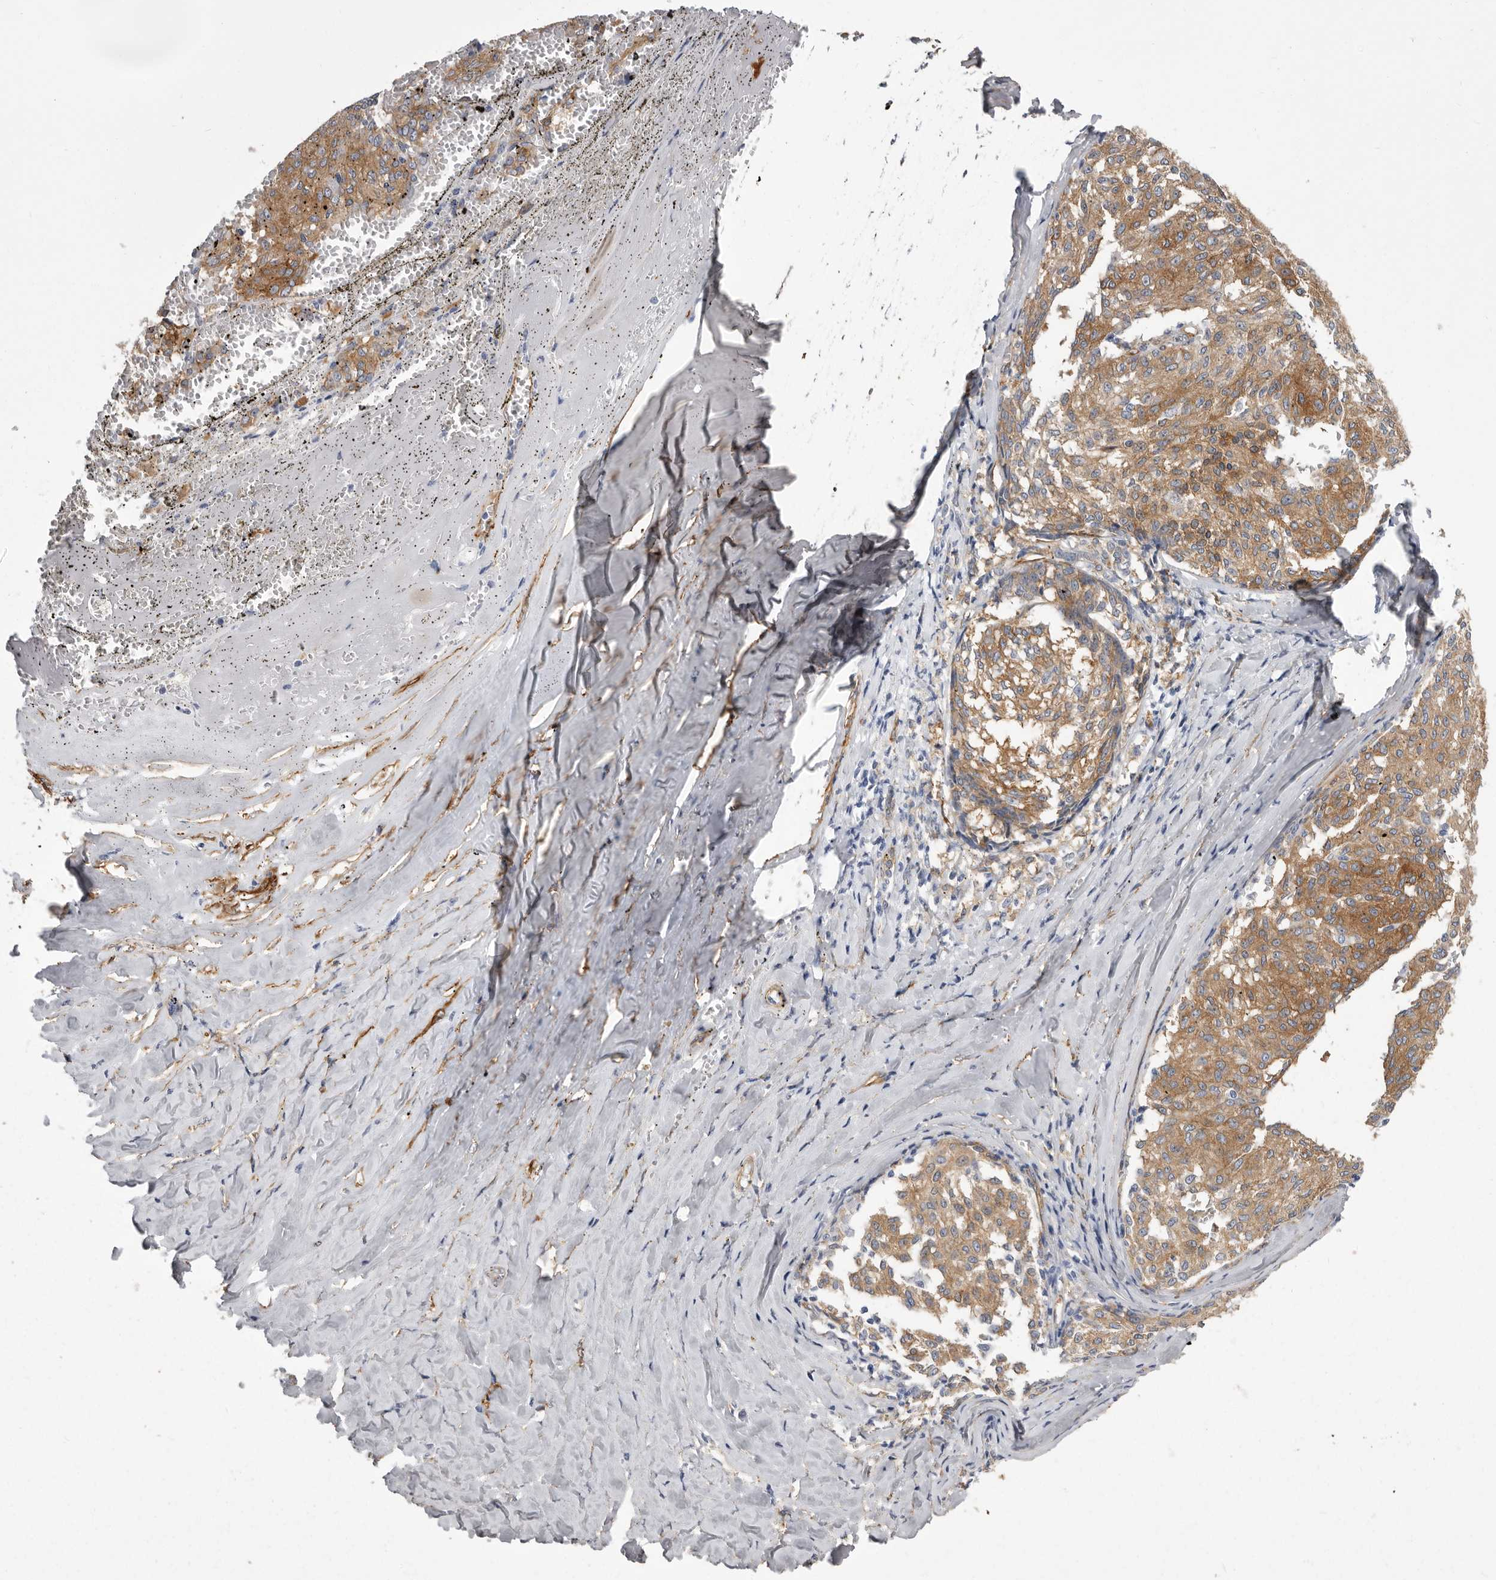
{"staining": {"intensity": "moderate", "quantity": ">75%", "location": "cytoplasmic/membranous"}, "tissue": "melanoma", "cell_type": "Tumor cells", "image_type": "cancer", "snomed": [{"axis": "morphology", "description": "Malignant melanoma, NOS"}, {"axis": "topography", "description": "Skin"}], "caption": "IHC micrograph of human melanoma stained for a protein (brown), which exhibits medium levels of moderate cytoplasmic/membranous staining in approximately >75% of tumor cells.", "gene": "ENAH", "patient": {"sex": "female", "age": 72}}